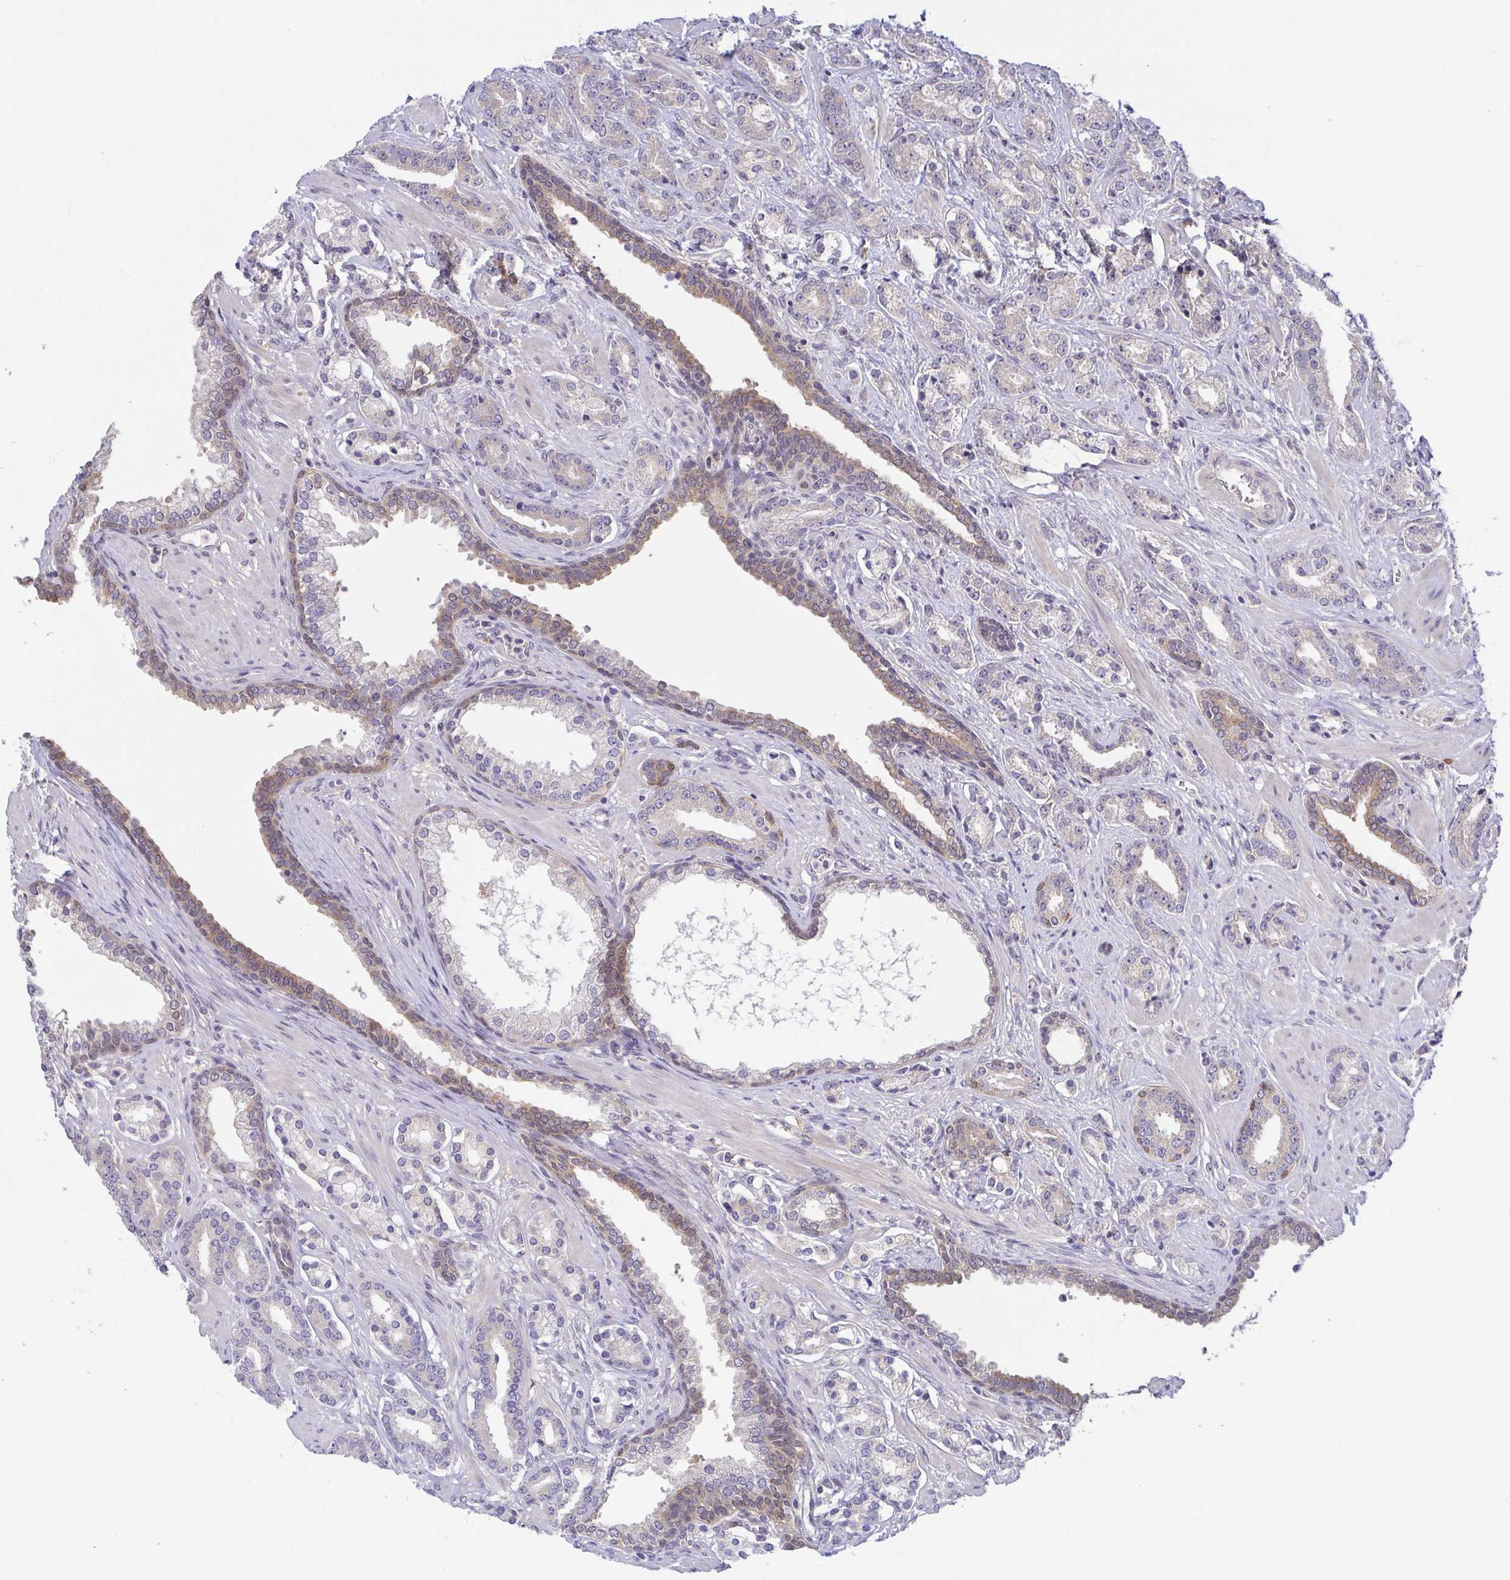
{"staining": {"intensity": "weak", "quantity": "<25%", "location": "cytoplasmic/membranous"}, "tissue": "prostate cancer", "cell_type": "Tumor cells", "image_type": "cancer", "snomed": [{"axis": "morphology", "description": "Adenocarcinoma, High grade"}, {"axis": "topography", "description": "Prostate"}], "caption": "DAB immunohistochemical staining of prostate cancer reveals no significant expression in tumor cells.", "gene": "BCL2L1", "patient": {"sex": "male", "age": 60}}